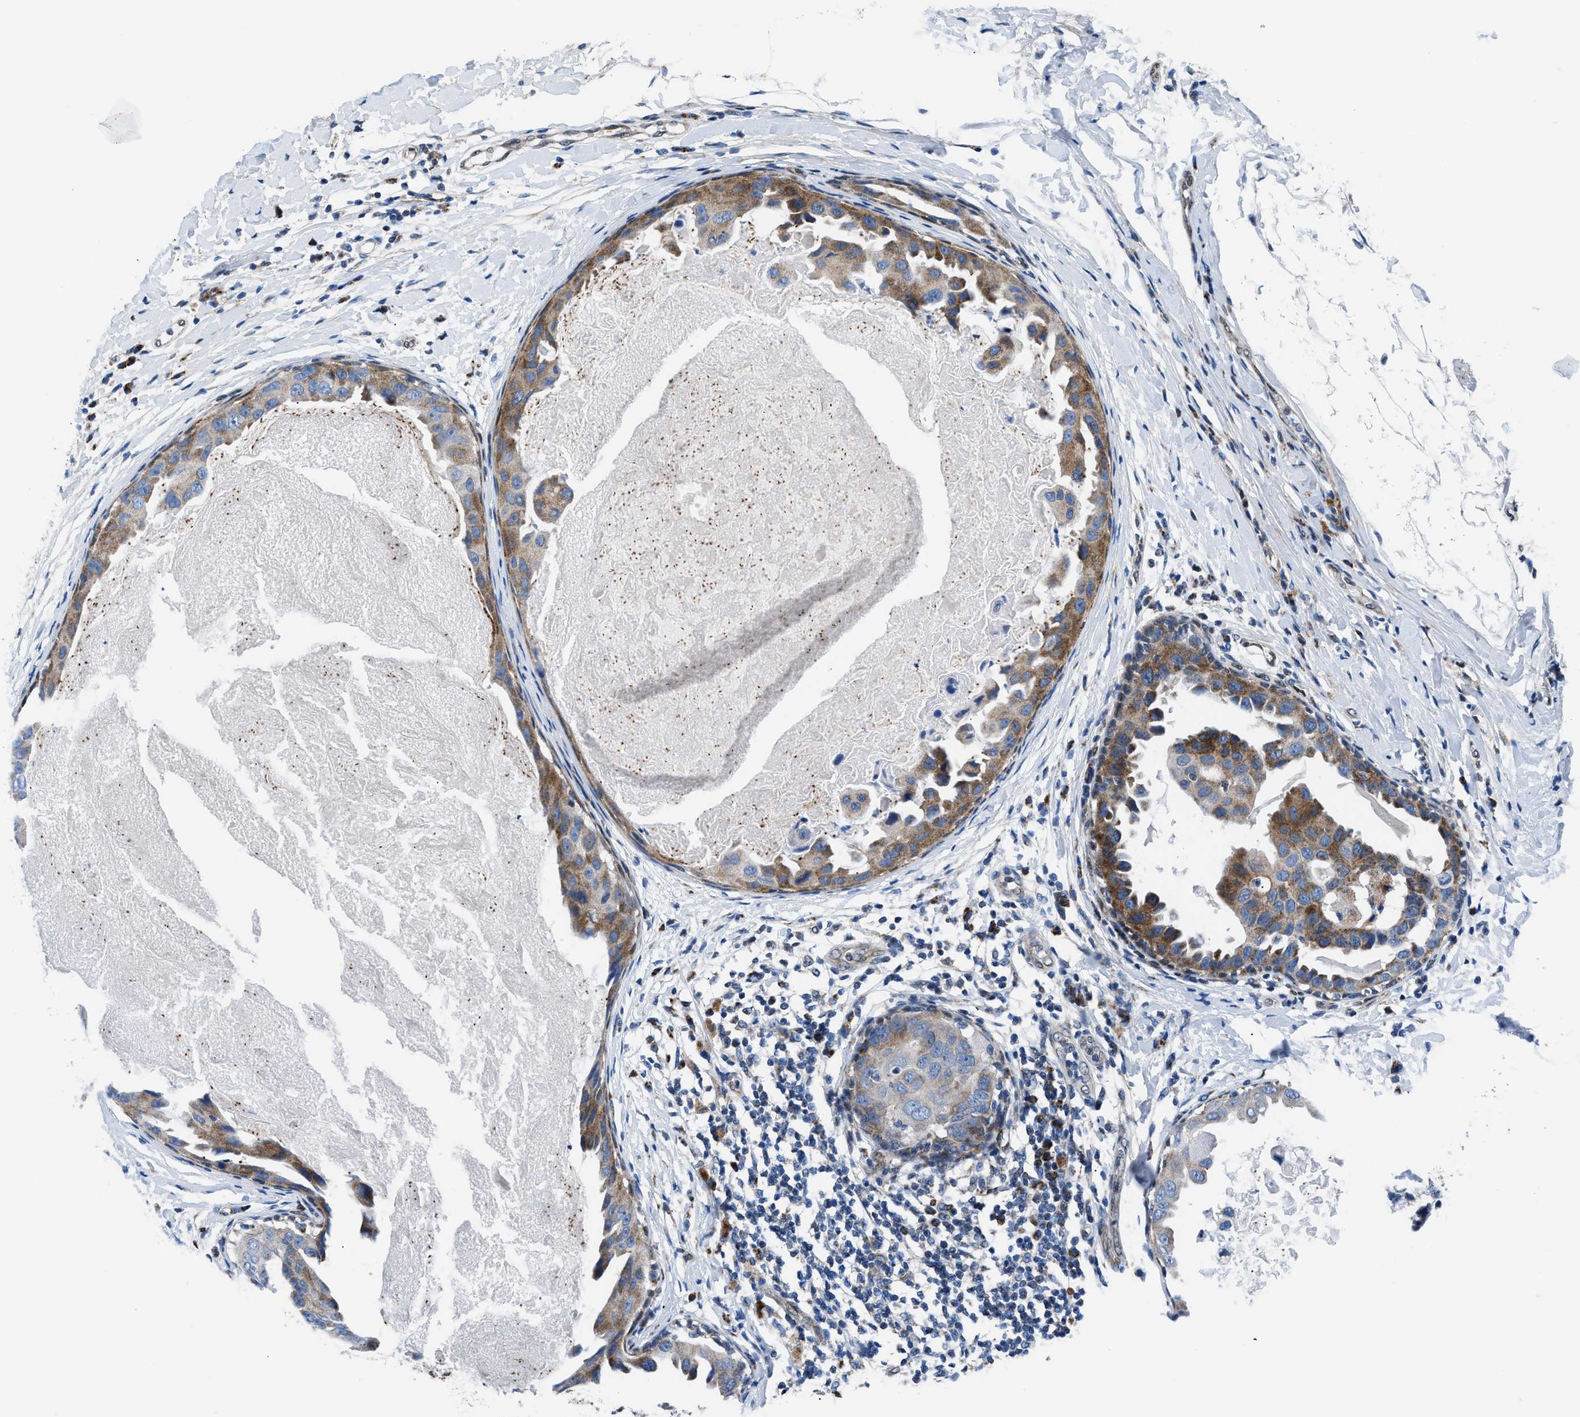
{"staining": {"intensity": "moderate", "quantity": "25%-75%", "location": "cytoplasmic/membranous"}, "tissue": "breast cancer", "cell_type": "Tumor cells", "image_type": "cancer", "snomed": [{"axis": "morphology", "description": "Duct carcinoma"}, {"axis": "topography", "description": "Breast"}], "caption": "Immunohistochemical staining of breast cancer reveals moderate cytoplasmic/membranous protein staining in about 25%-75% of tumor cells.", "gene": "LMO2", "patient": {"sex": "female", "age": 27}}